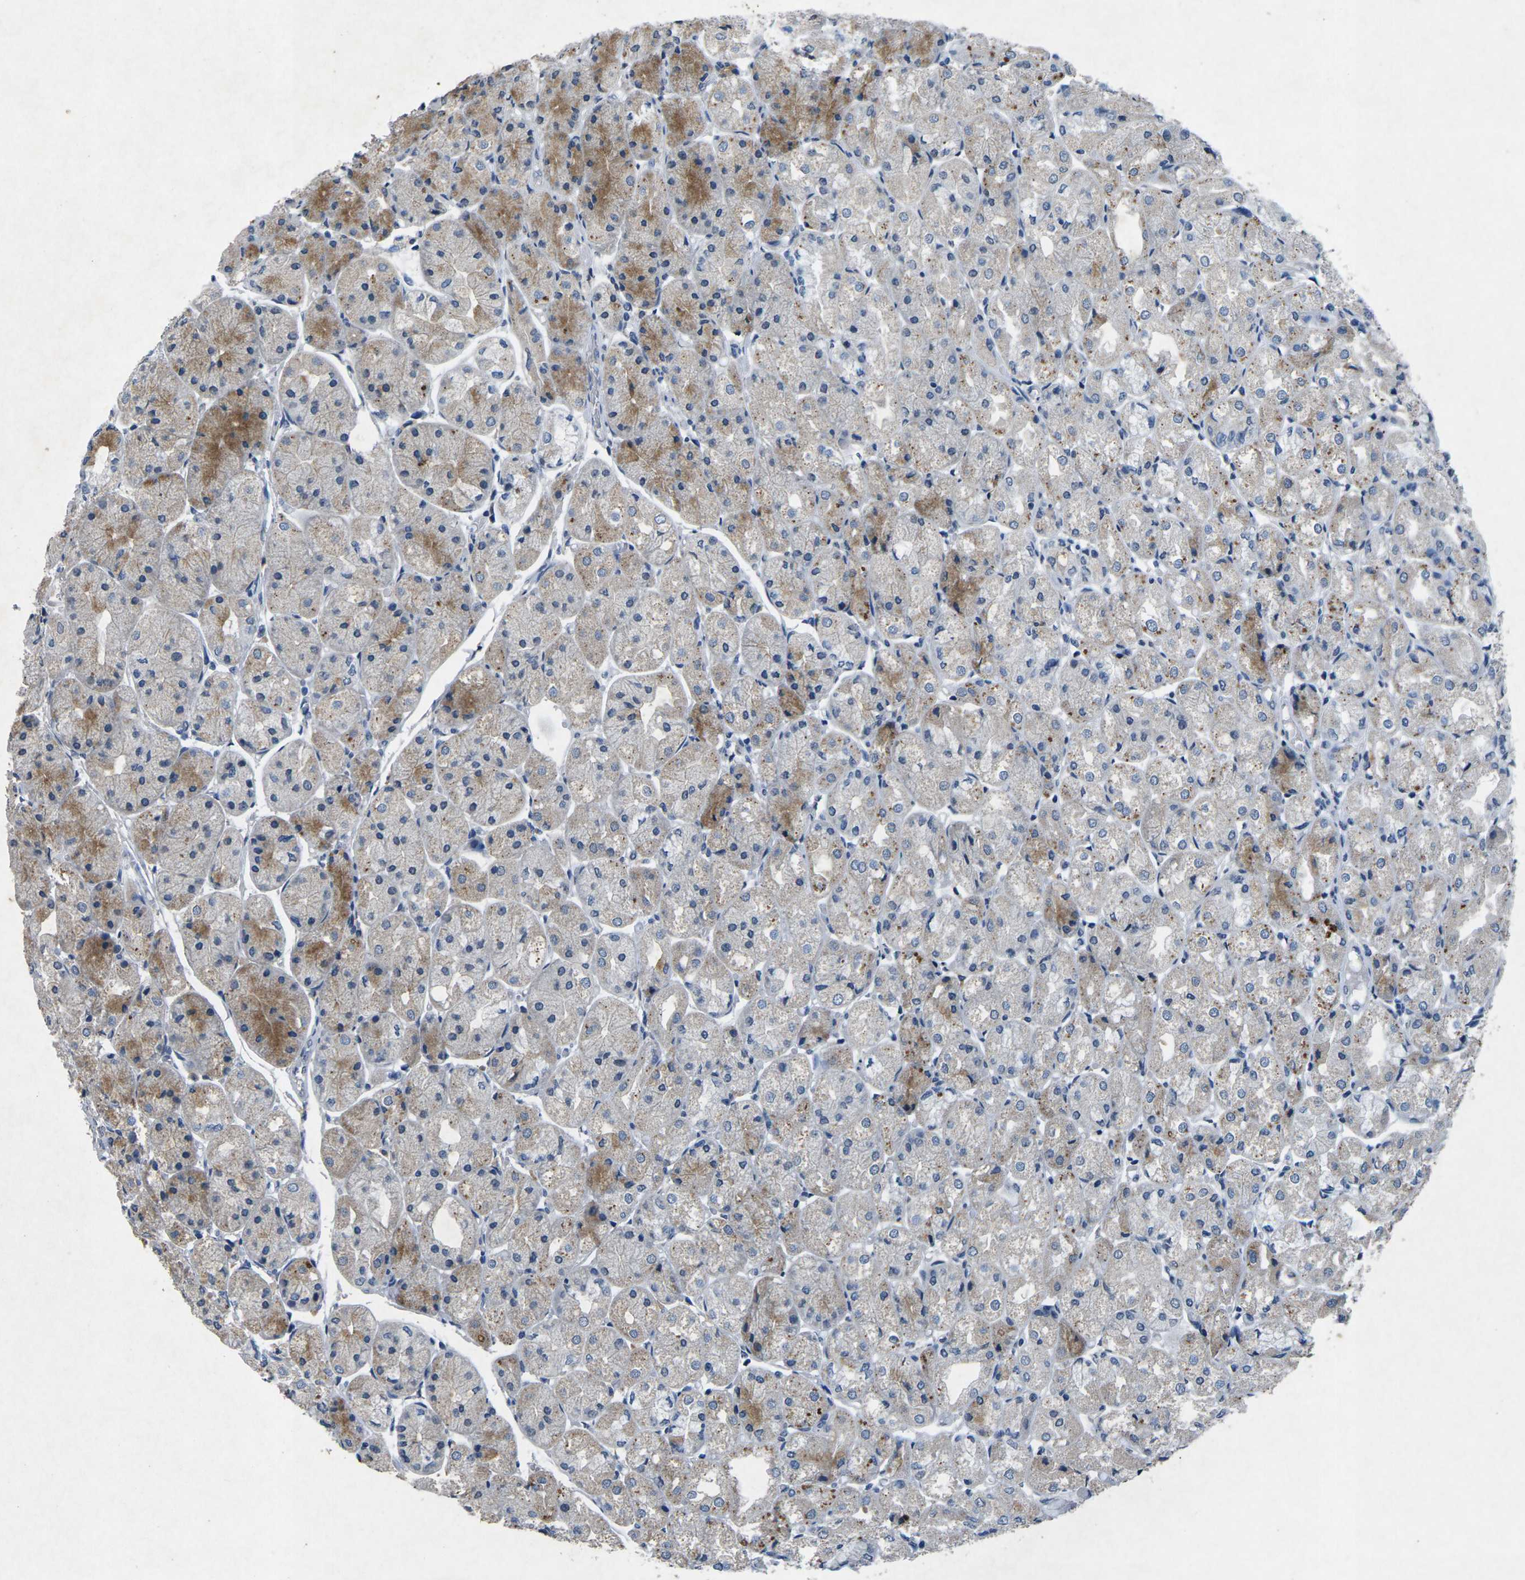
{"staining": {"intensity": "moderate", "quantity": "<25%", "location": "cytoplasmic/membranous"}, "tissue": "stomach", "cell_type": "Glandular cells", "image_type": "normal", "snomed": [{"axis": "morphology", "description": "Normal tissue, NOS"}, {"axis": "topography", "description": "Stomach, upper"}], "caption": "Glandular cells demonstrate low levels of moderate cytoplasmic/membranous staining in approximately <25% of cells in normal stomach.", "gene": "PLG", "patient": {"sex": "male", "age": 72}}